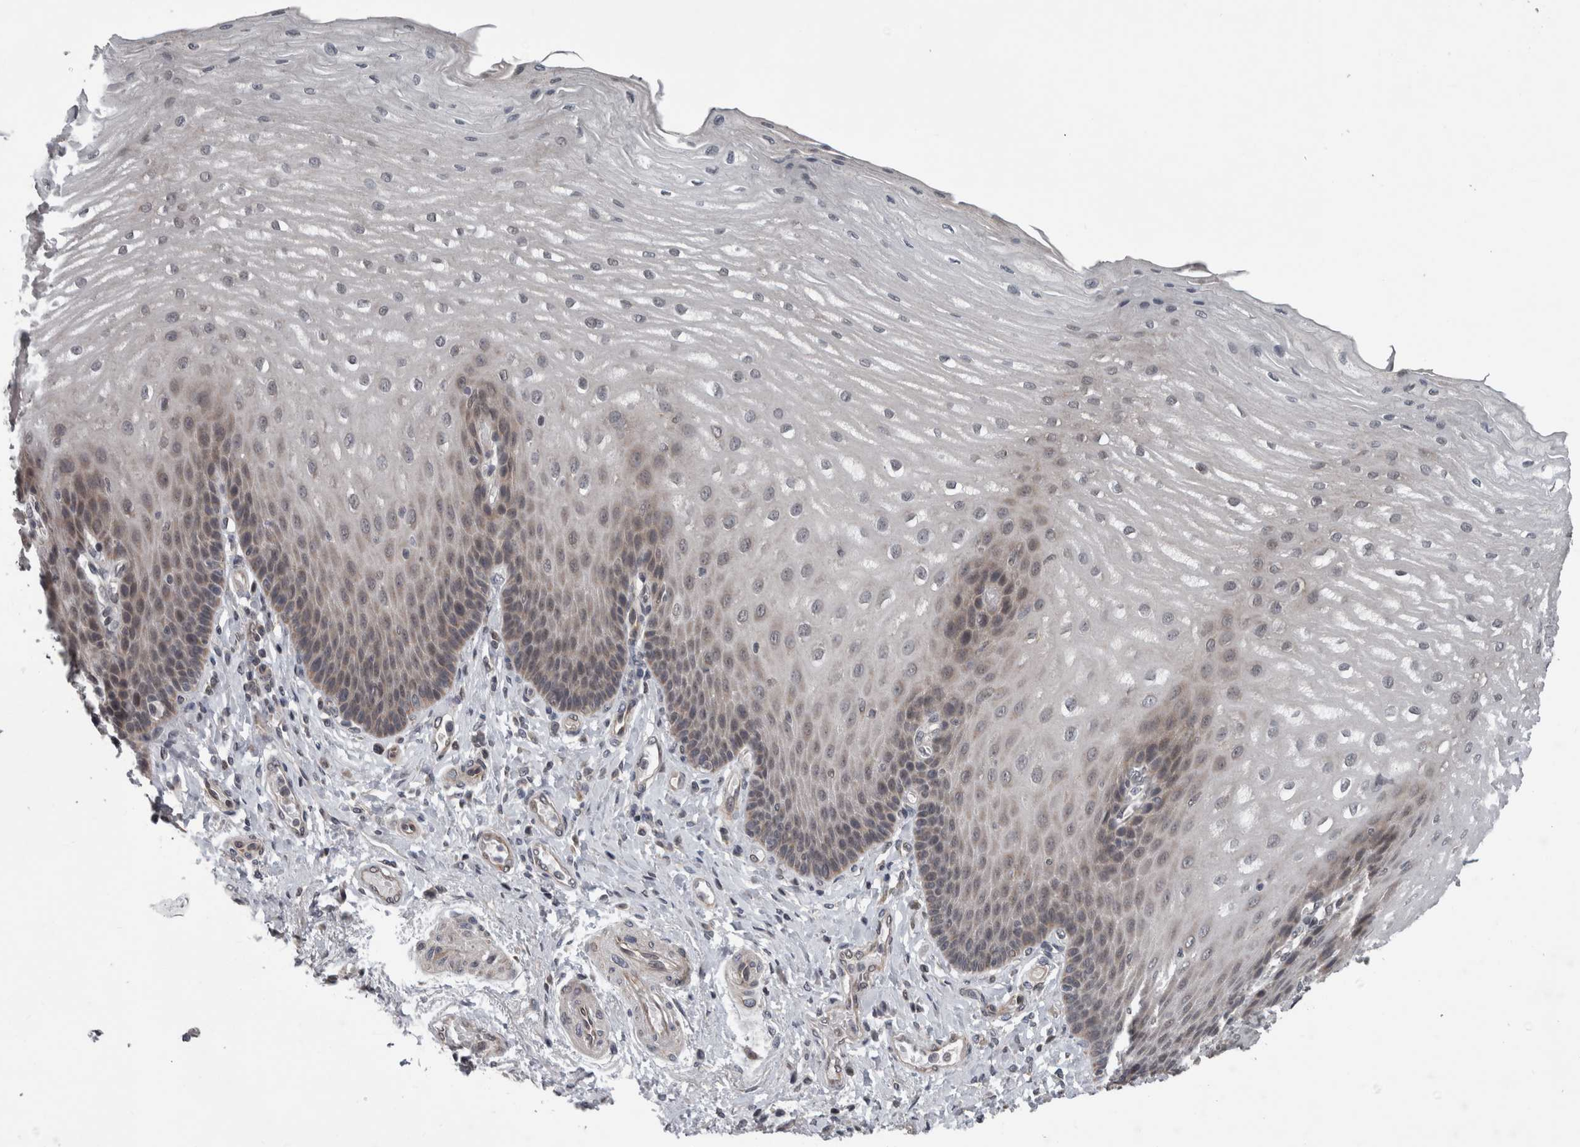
{"staining": {"intensity": "weak", "quantity": ">75%", "location": "nuclear"}, "tissue": "esophagus", "cell_type": "Squamous epithelial cells", "image_type": "normal", "snomed": [{"axis": "morphology", "description": "Normal tissue, NOS"}, {"axis": "topography", "description": "Esophagus"}], "caption": "Immunohistochemistry (IHC) of unremarkable esophagus shows low levels of weak nuclear expression in about >75% of squamous epithelial cells.", "gene": "ENY2", "patient": {"sex": "male", "age": 54}}